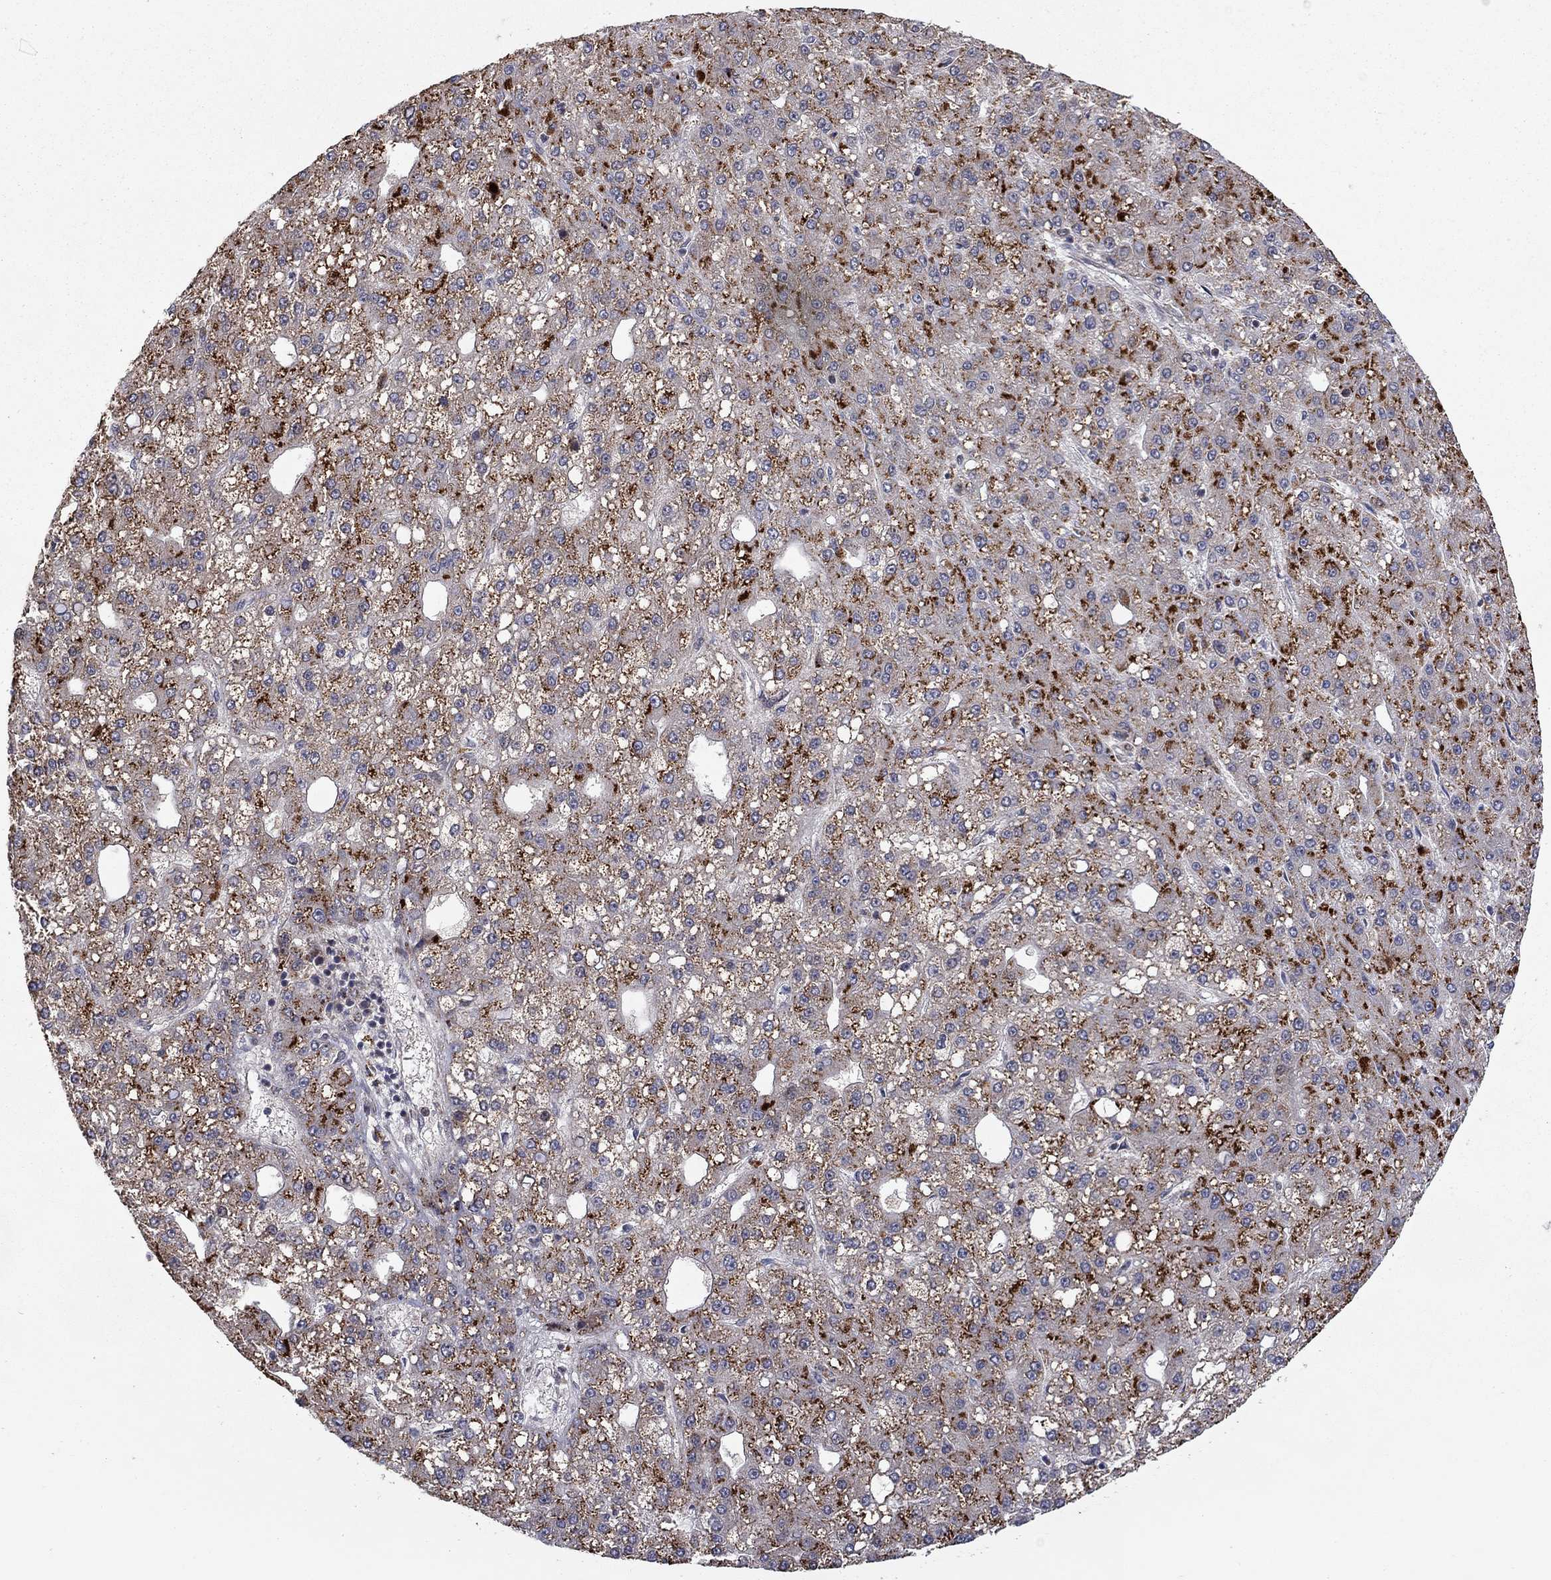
{"staining": {"intensity": "strong", "quantity": "25%-75%", "location": "cytoplasmic/membranous"}, "tissue": "liver cancer", "cell_type": "Tumor cells", "image_type": "cancer", "snomed": [{"axis": "morphology", "description": "Carcinoma, Hepatocellular, NOS"}, {"axis": "topography", "description": "Liver"}], "caption": "Liver cancer stained with DAB (3,3'-diaminobenzidine) immunohistochemistry demonstrates high levels of strong cytoplasmic/membranous expression in about 25%-75% of tumor cells.", "gene": "LPCAT4", "patient": {"sex": "male", "age": 67}}